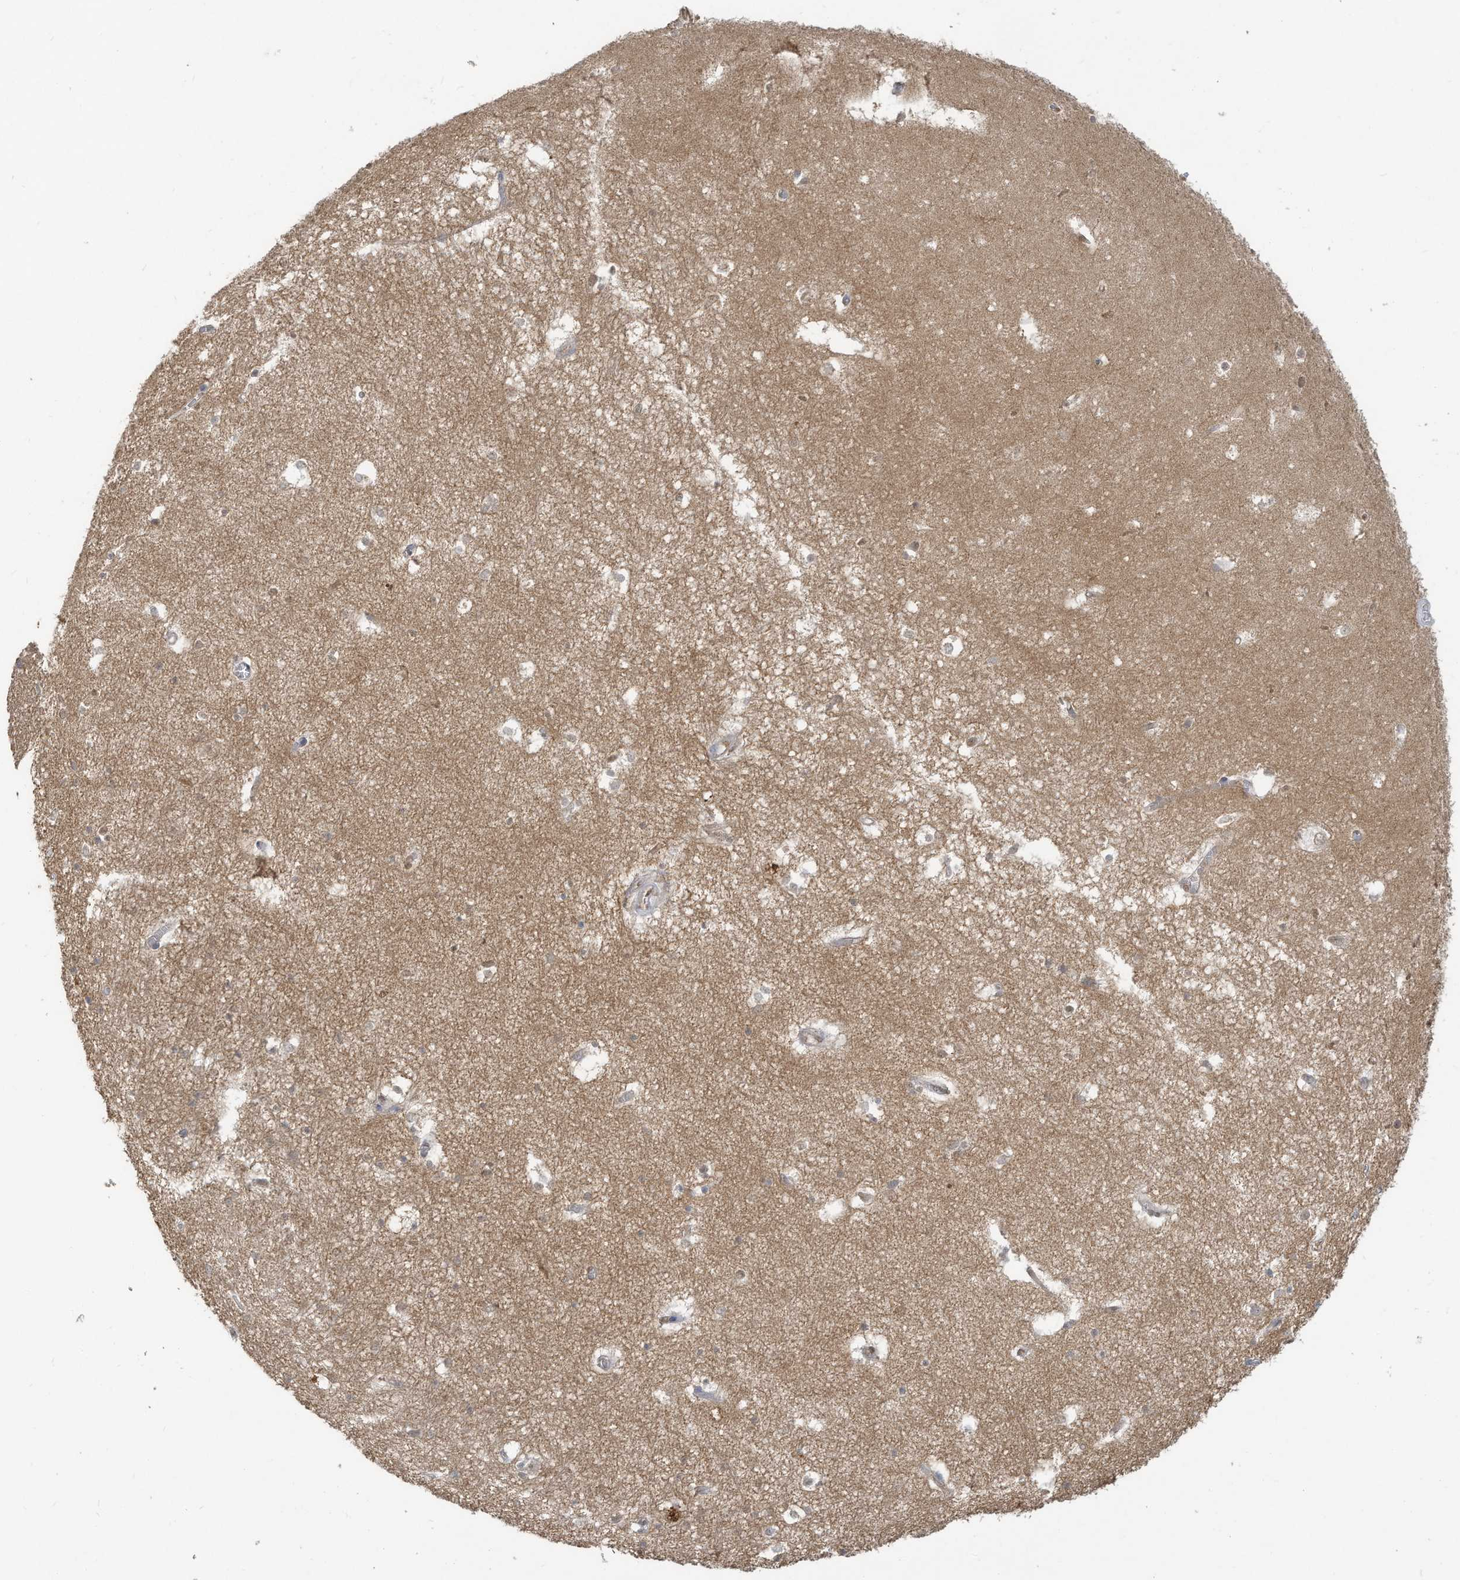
{"staining": {"intensity": "weak", "quantity": "<25%", "location": "cytoplasmic/membranous"}, "tissue": "hippocampus", "cell_type": "Glial cells", "image_type": "normal", "snomed": [{"axis": "morphology", "description": "Normal tissue, NOS"}, {"axis": "topography", "description": "Hippocampus"}], "caption": "Glial cells show no significant positivity in normal hippocampus. Nuclei are stained in blue.", "gene": "HAS3", "patient": {"sex": "female", "age": 64}}